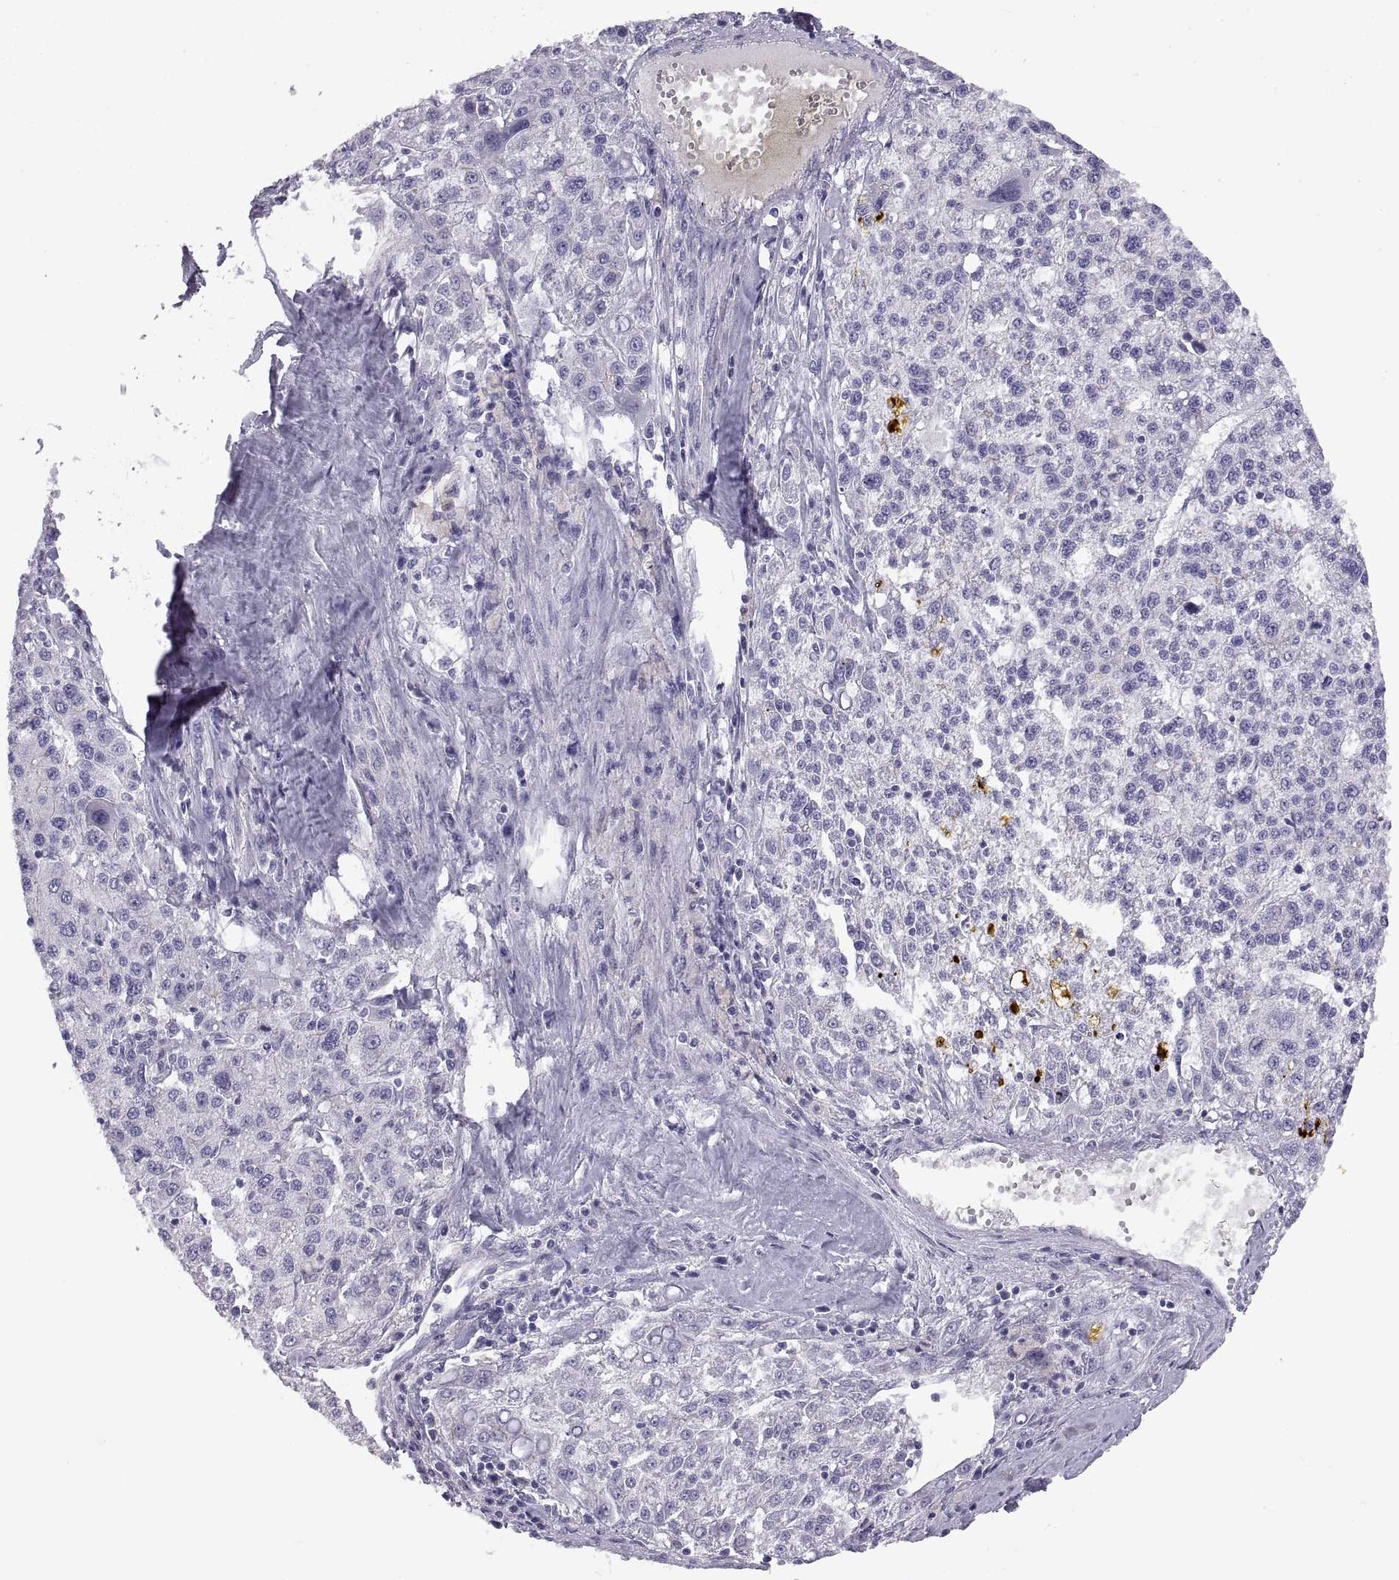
{"staining": {"intensity": "negative", "quantity": "none", "location": "none"}, "tissue": "liver cancer", "cell_type": "Tumor cells", "image_type": "cancer", "snomed": [{"axis": "morphology", "description": "Carcinoma, Hepatocellular, NOS"}, {"axis": "topography", "description": "Liver"}], "caption": "Liver hepatocellular carcinoma was stained to show a protein in brown. There is no significant staining in tumor cells.", "gene": "CRYBB3", "patient": {"sex": "female", "age": 58}}